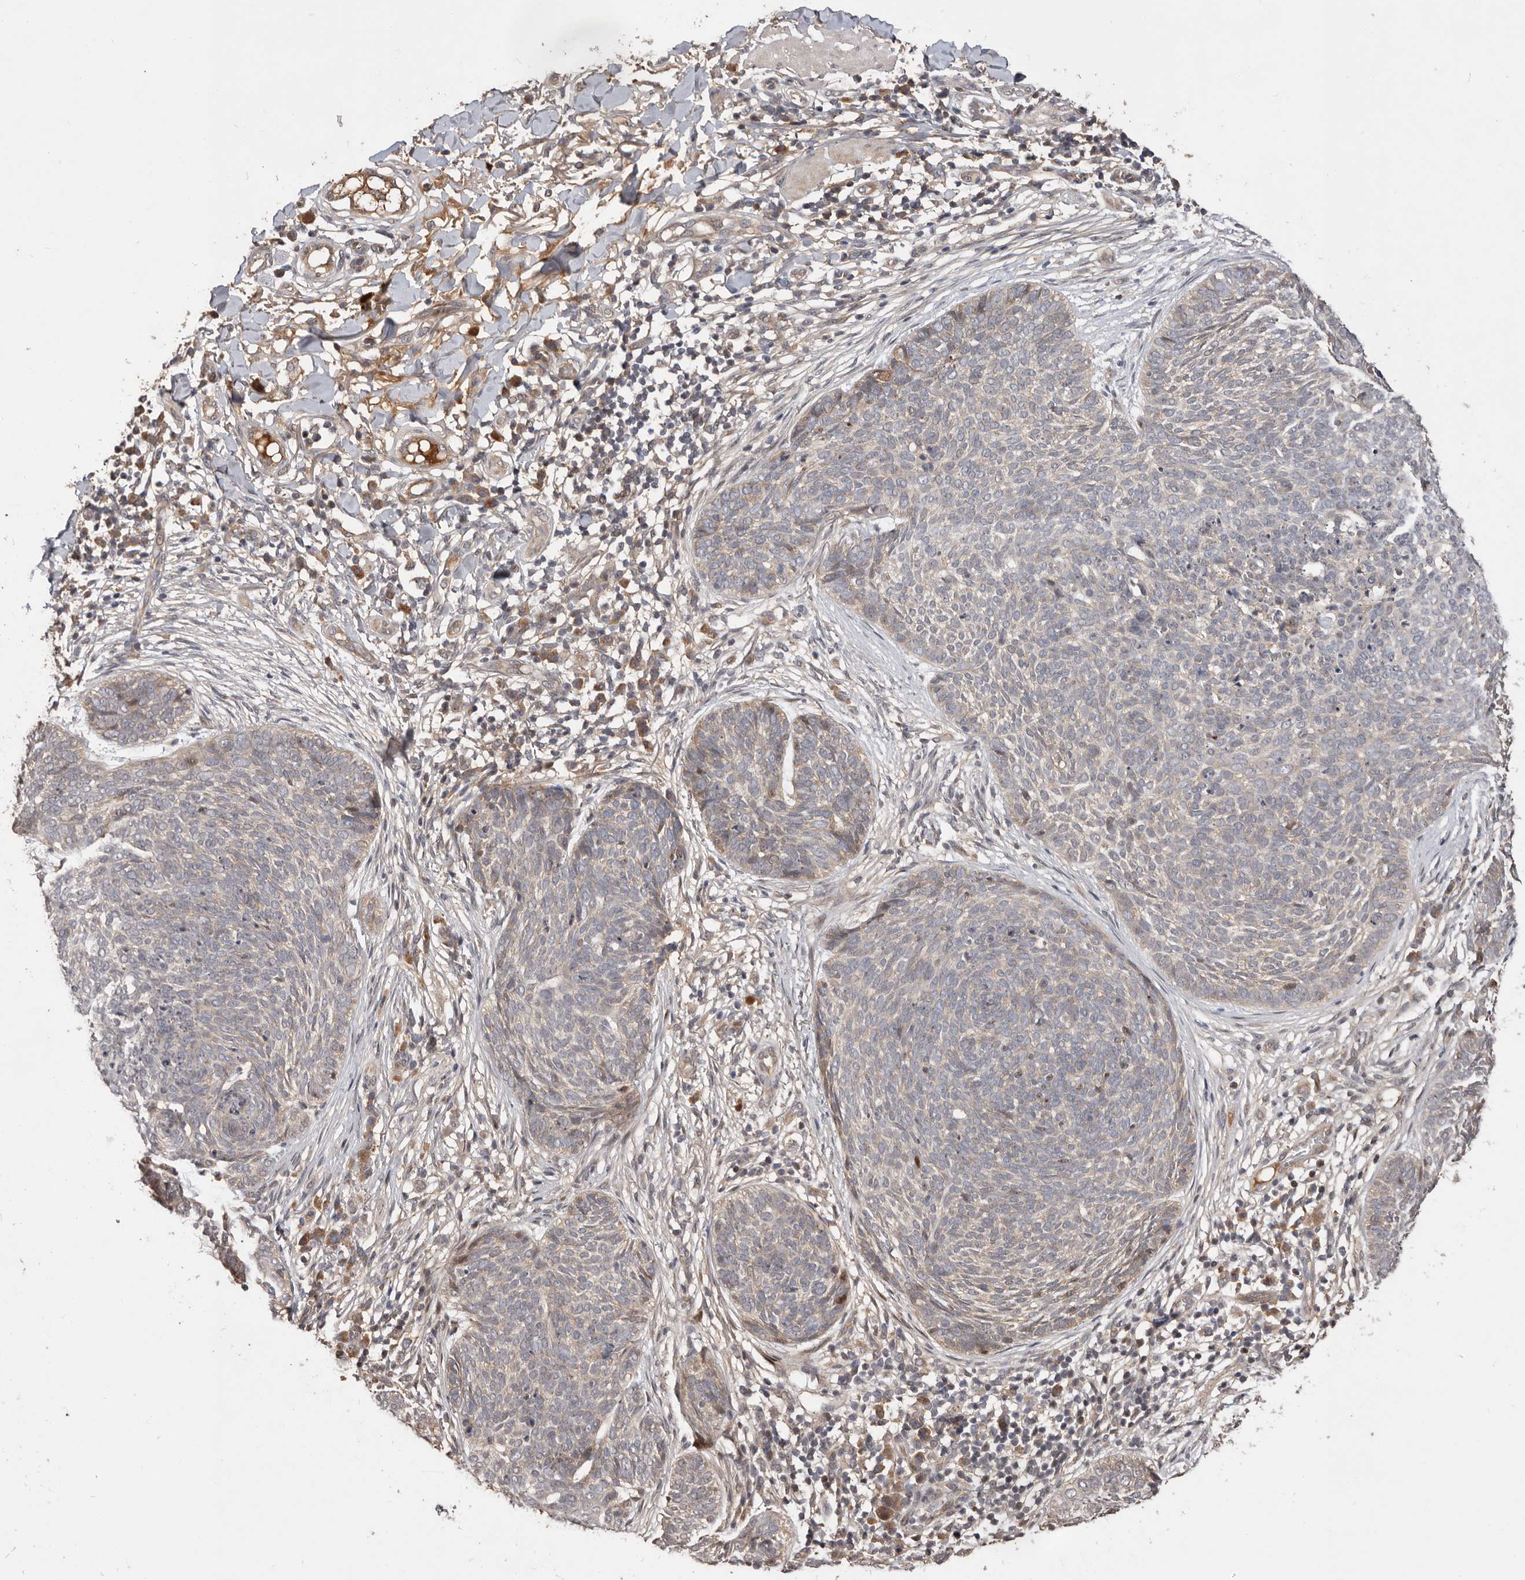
{"staining": {"intensity": "weak", "quantity": "<25%", "location": "cytoplasmic/membranous"}, "tissue": "skin cancer", "cell_type": "Tumor cells", "image_type": "cancer", "snomed": [{"axis": "morphology", "description": "Basal cell carcinoma"}, {"axis": "topography", "description": "Skin"}], "caption": "Protein analysis of skin basal cell carcinoma reveals no significant positivity in tumor cells.", "gene": "DOP1A", "patient": {"sex": "female", "age": 64}}